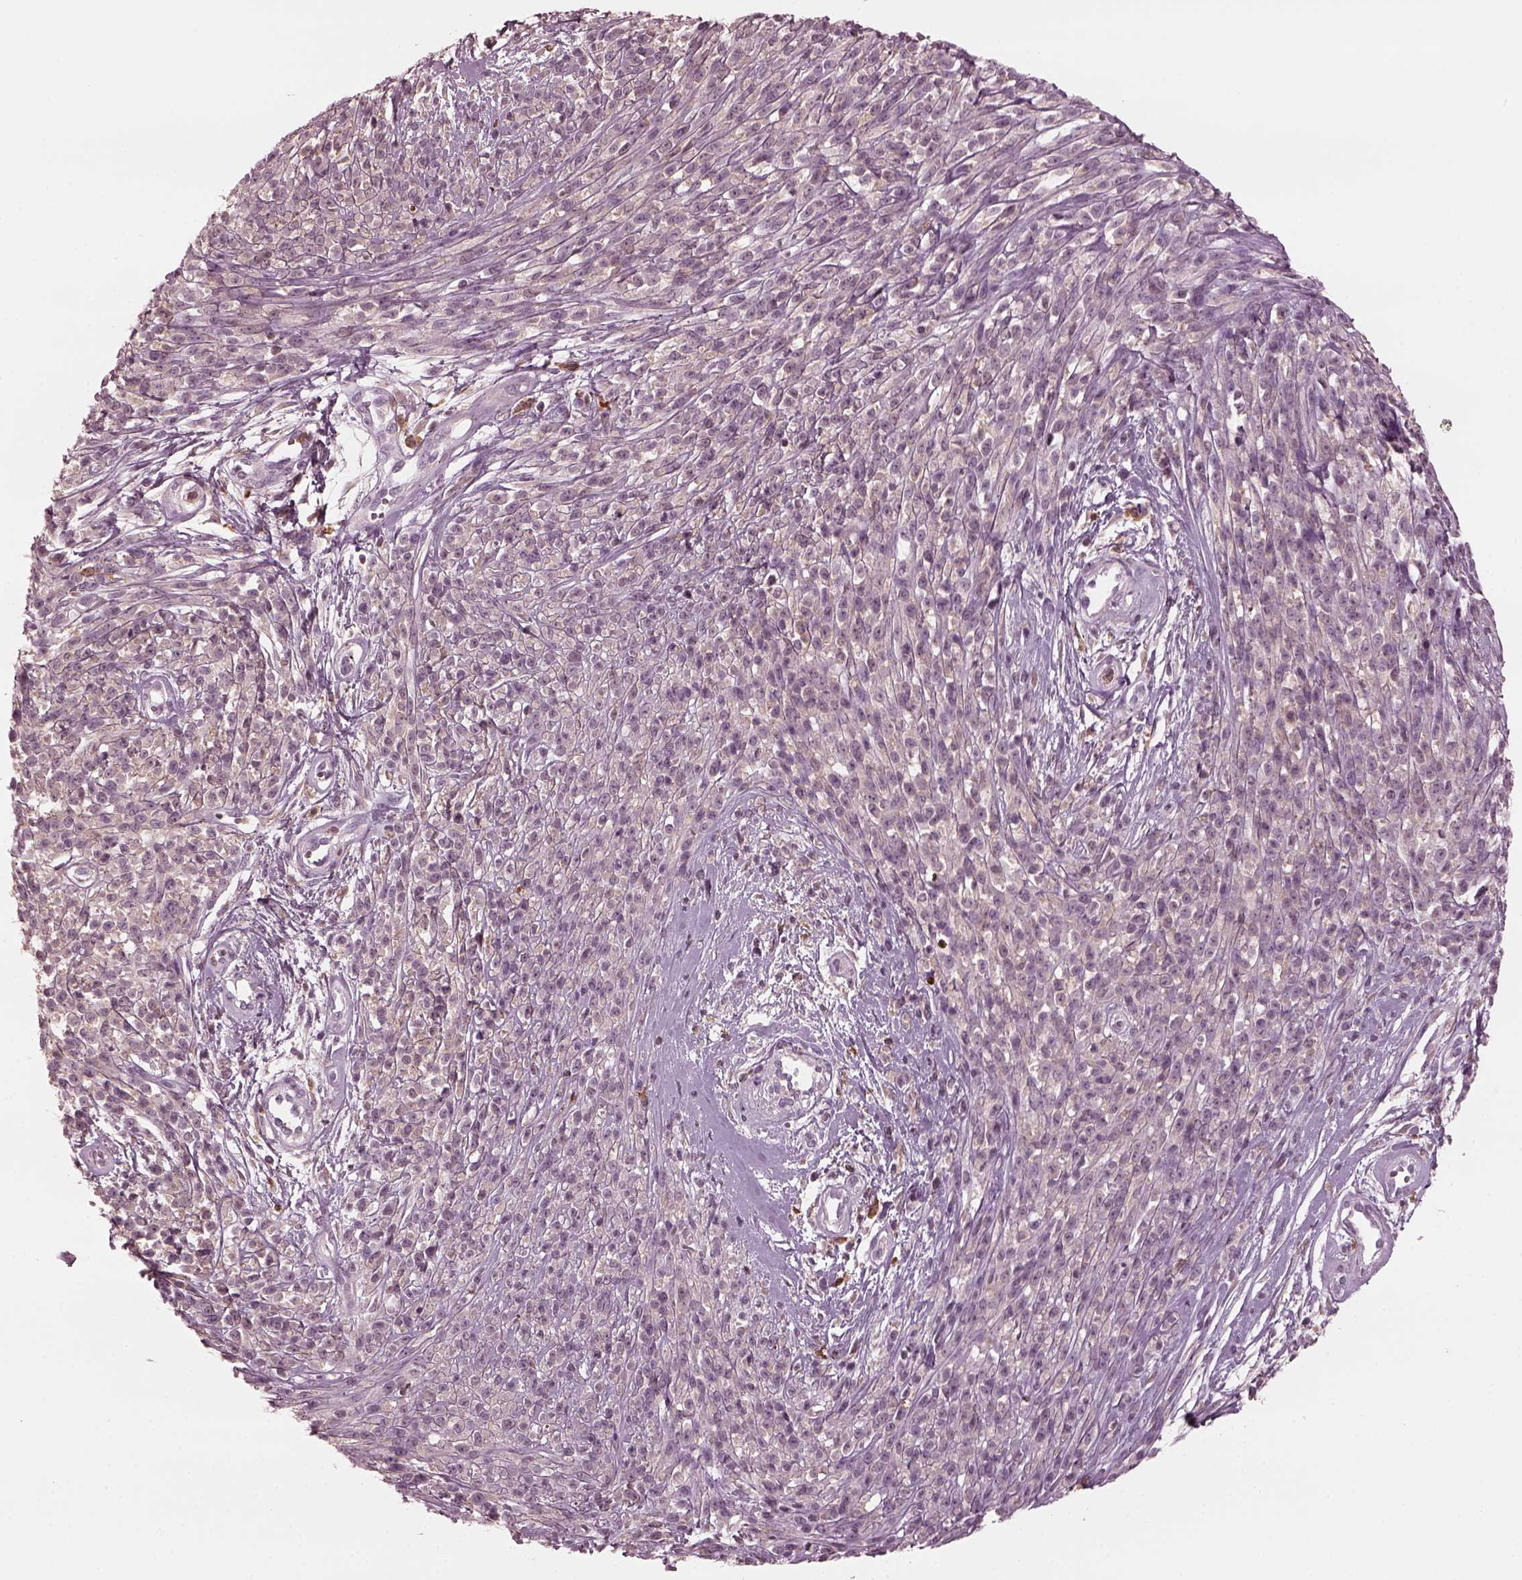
{"staining": {"intensity": "negative", "quantity": "none", "location": "none"}, "tissue": "melanoma", "cell_type": "Tumor cells", "image_type": "cancer", "snomed": [{"axis": "morphology", "description": "Malignant melanoma, NOS"}, {"axis": "topography", "description": "Skin"}, {"axis": "topography", "description": "Skin of trunk"}], "caption": "Immunohistochemical staining of malignant melanoma exhibits no significant staining in tumor cells. Brightfield microscopy of immunohistochemistry (IHC) stained with DAB (3,3'-diaminobenzidine) (brown) and hematoxylin (blue), captured at high magnification.", "gene": "PSTPIP2", "patient": {"sex": "male", "age": 74}}